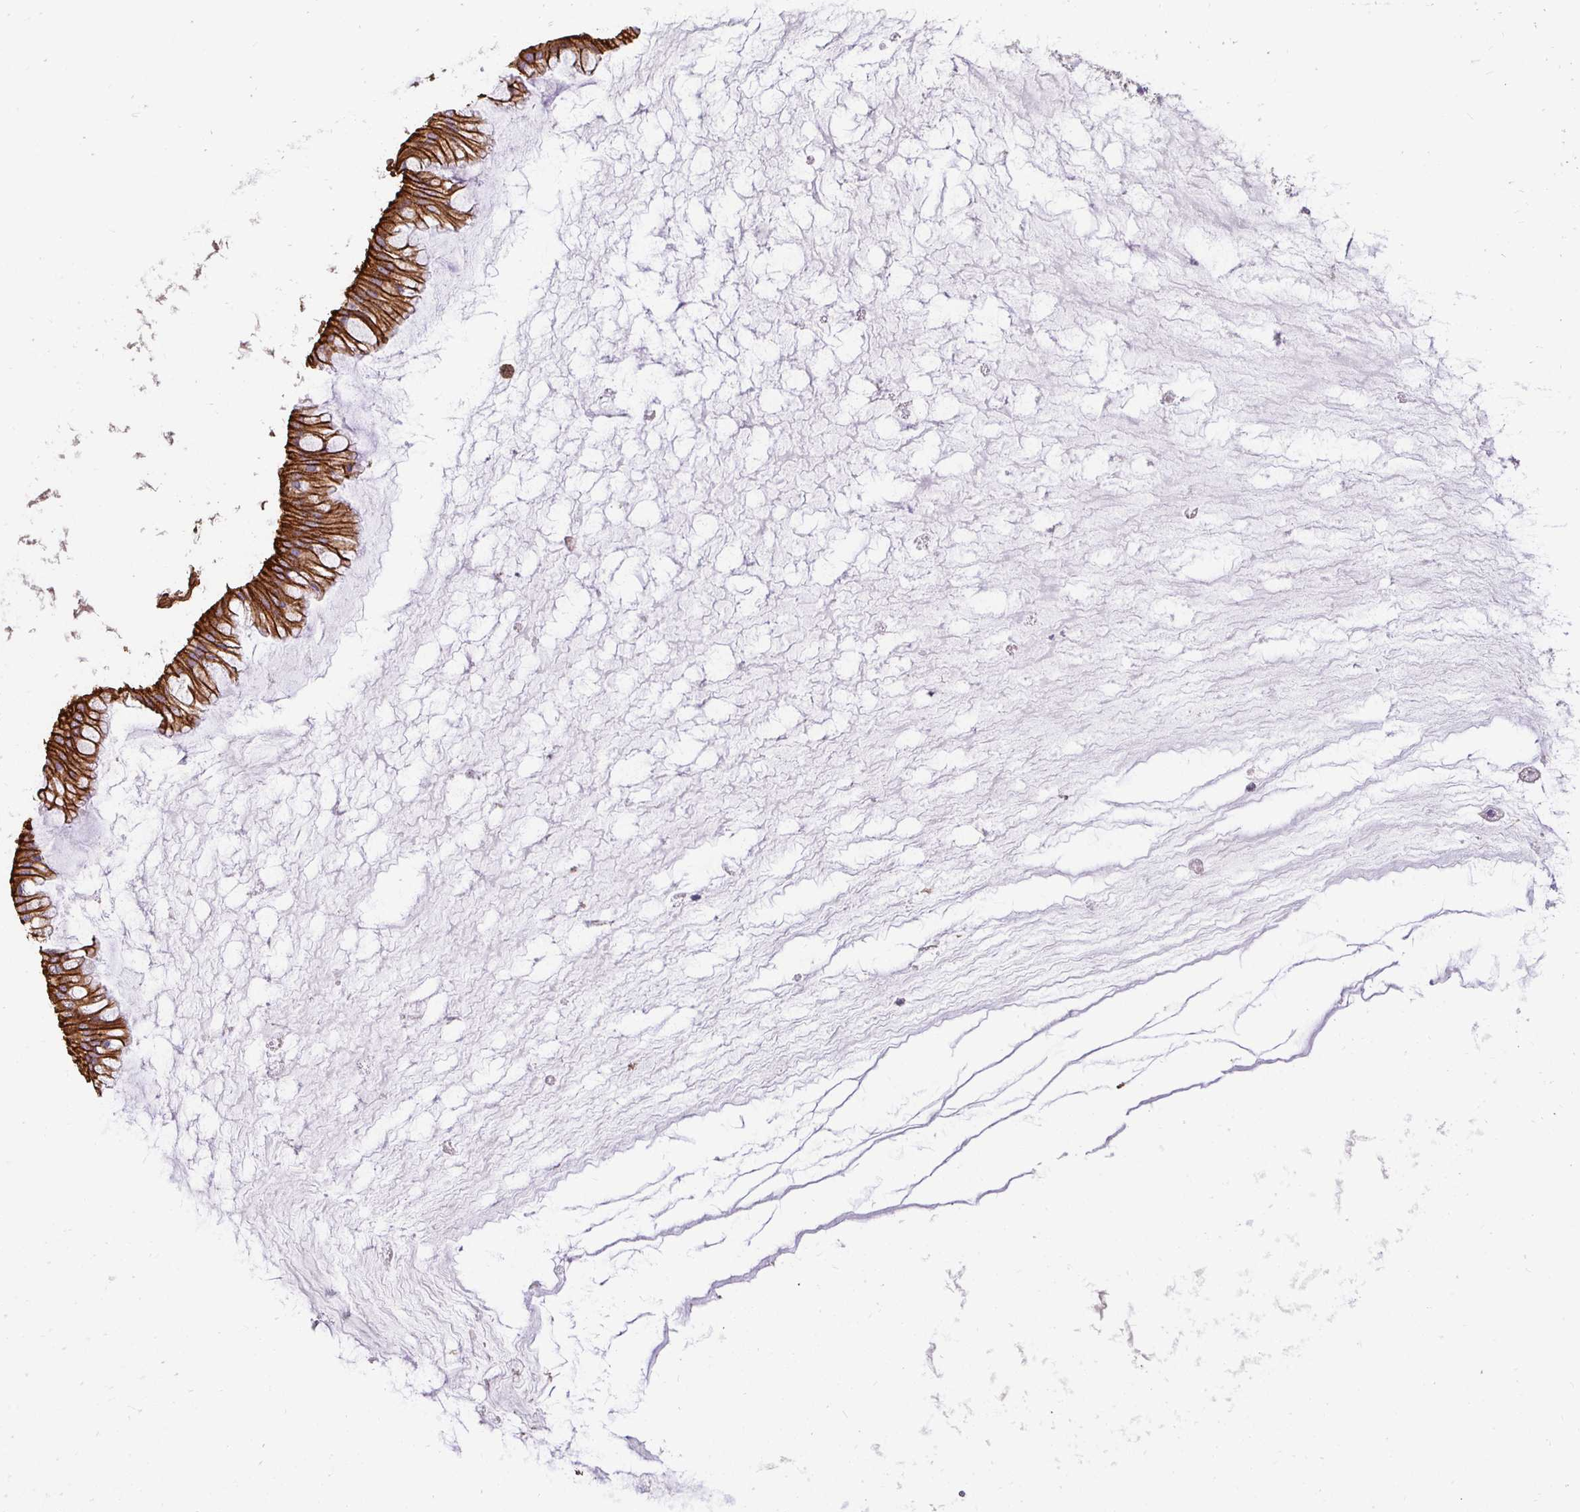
{"staining": {"intensity": "strong", "quantity": ">75%", "location": "cytoplasmic/membranous"}, "tissue": "ovarian cancer", "cell_type": "Tumor cells", "image_type": "cancer", "snomed": [{"axis": "morphology", "description": "Cystadenocarcinoma, mucinous, NOS"}, {"axis": "topography", "description": "Ovary"}], "caption": "This photomicrograph shows immunohistochemistry (IHC) staining of human ovarian cancer, with high strong cytoplasmic/membranous staining in about >75% of tumor cells.", "gene": "SLC9A1", "patient": {"sex": "female", "age": 73}}